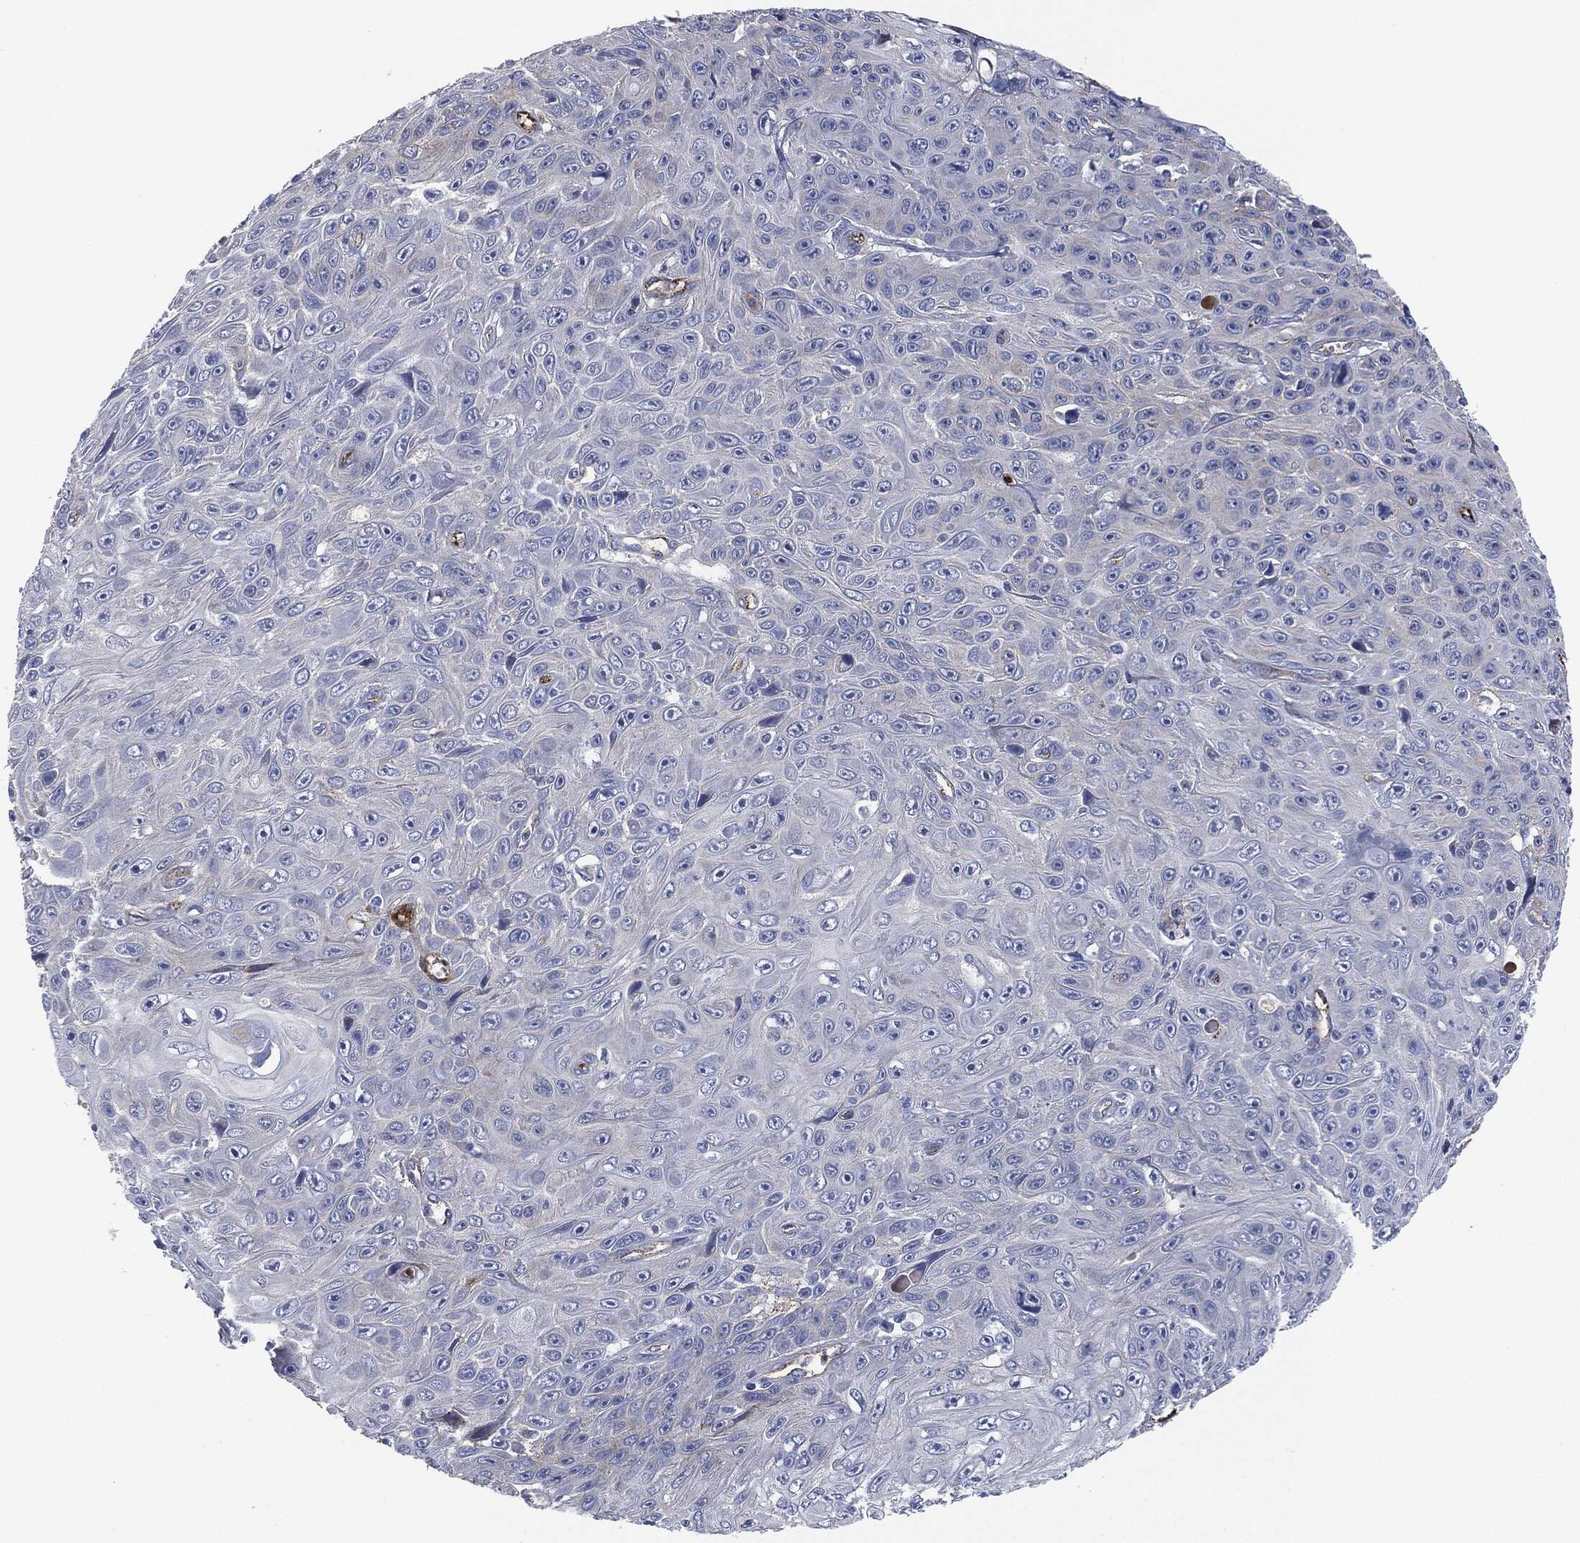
{"staining": {"intensity": "moderate", "quantity": "<25%", "location": "cytoplasmic/membranous"}, "tissue": "skin cancer", "cell_type": "Tumor cells", "image_type": "cancer", "snomed": [{"axis": "morphology", "description": "Squamous cell carcinoma, NOS"}, {"axis": "topography", "description": "Skin"}], "caption": "Protein staining of skin cancer (squamous cell carcinoma) tissue demonstrates moderate cytoplasmic/membranous expression in about <25% of tumor cells.", "gene": "APOB", "patient": {"sex": "male", "age": 82}}